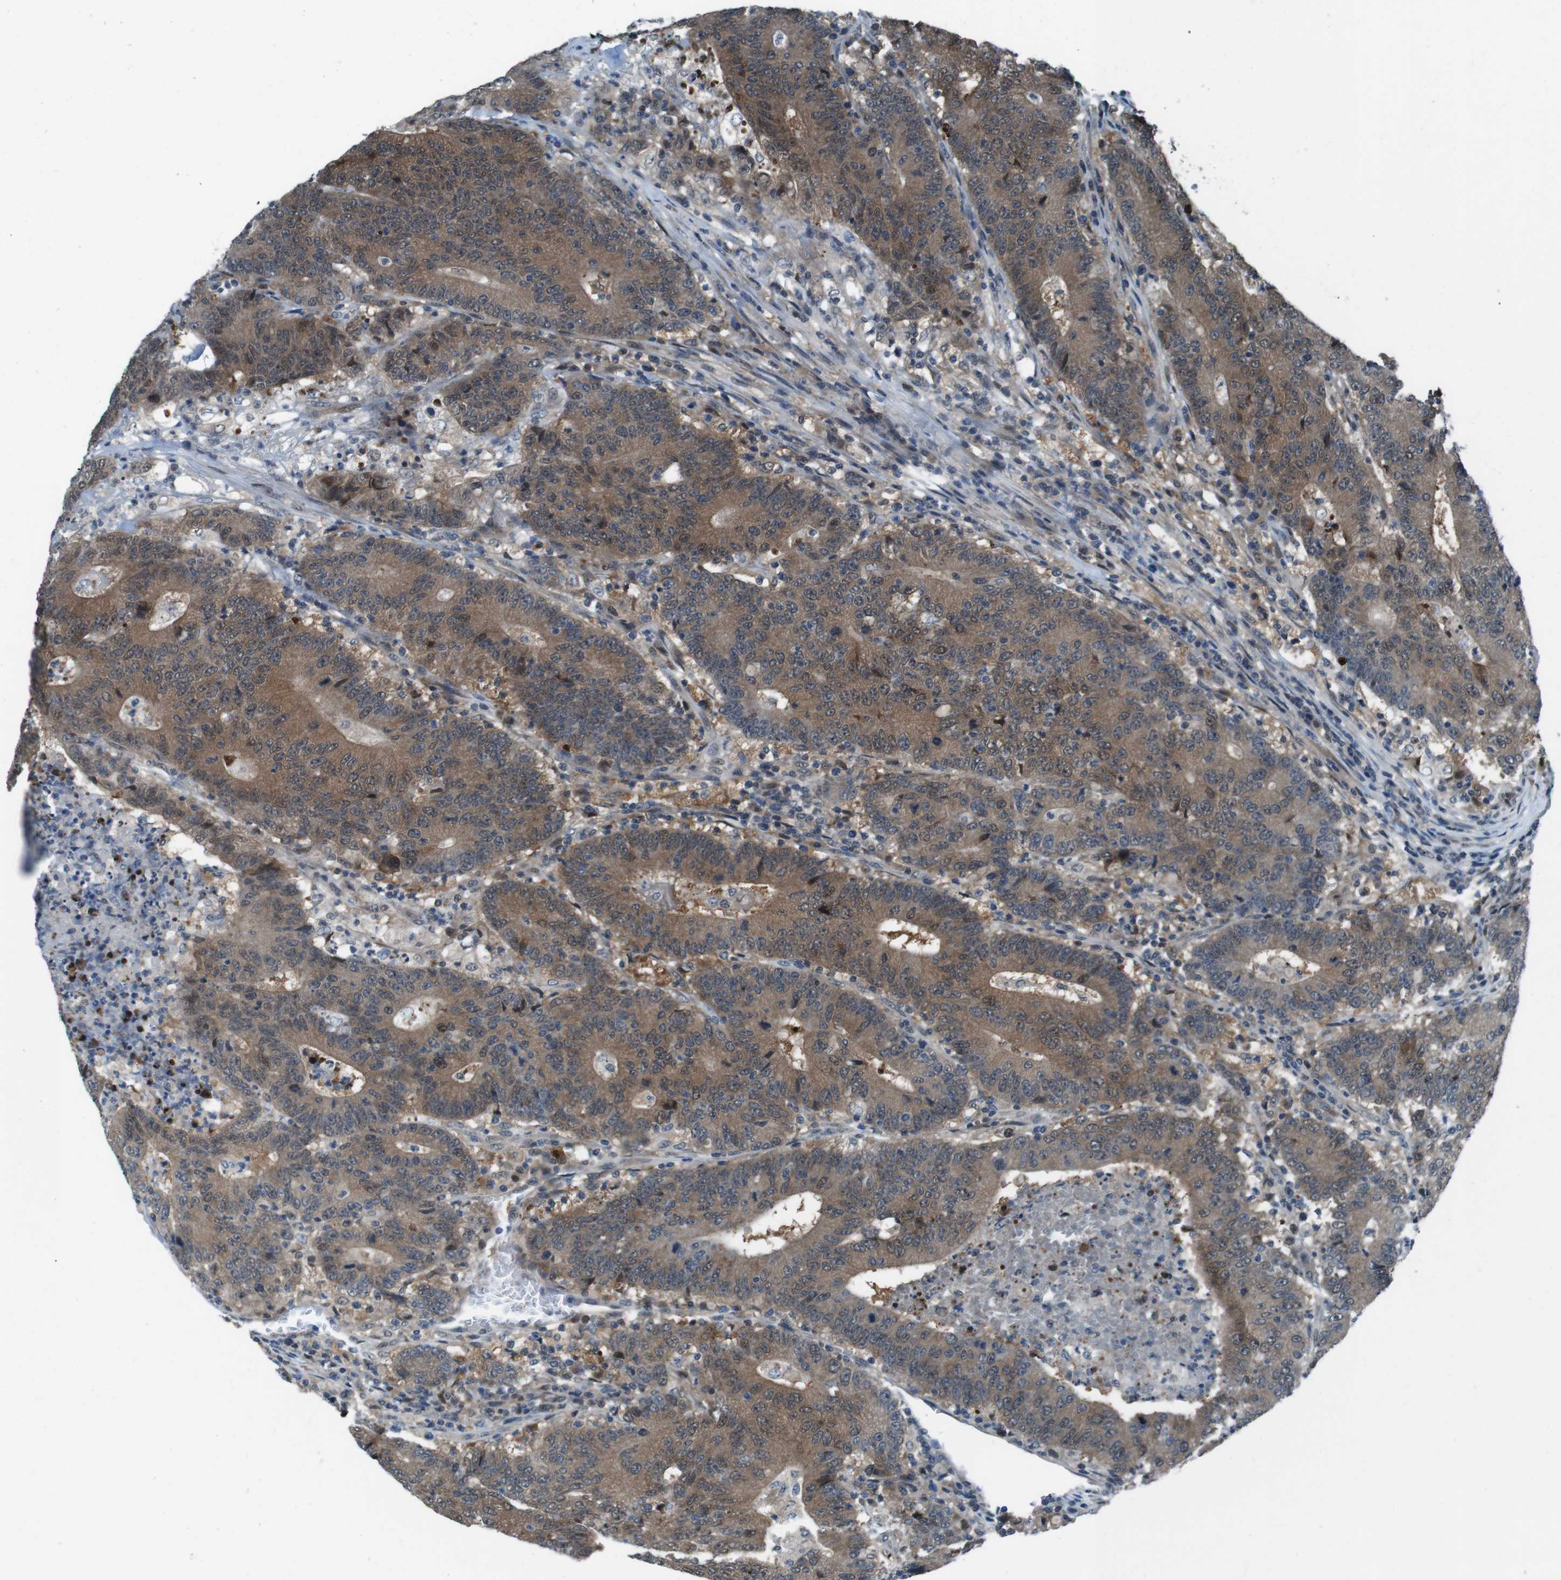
{"staining": {"intensity": "moderate", "quantity": ">75%", "location": "cytoplasmic/membranous,nuclear"}, "tissue": "colorectal cancer", "cell_type": "Tumor cells", "image_type": "cancer", "snomed": [{"axis": "morphology", "description": "Normal tissue, NOS"}, {"axis": "morphology", "description": "Adenocarcinoma, NOS"}, {"axis": "topography", "description": "Colon"}], "caption": "Colorectal cancer stained for a protein (brown) reveals moderate cytoplasmic/membranous and nuclear positive expression in about >75% of tumor cells.", "gene": "LRP5", "patient": {"sex": "female", "age": 75}}